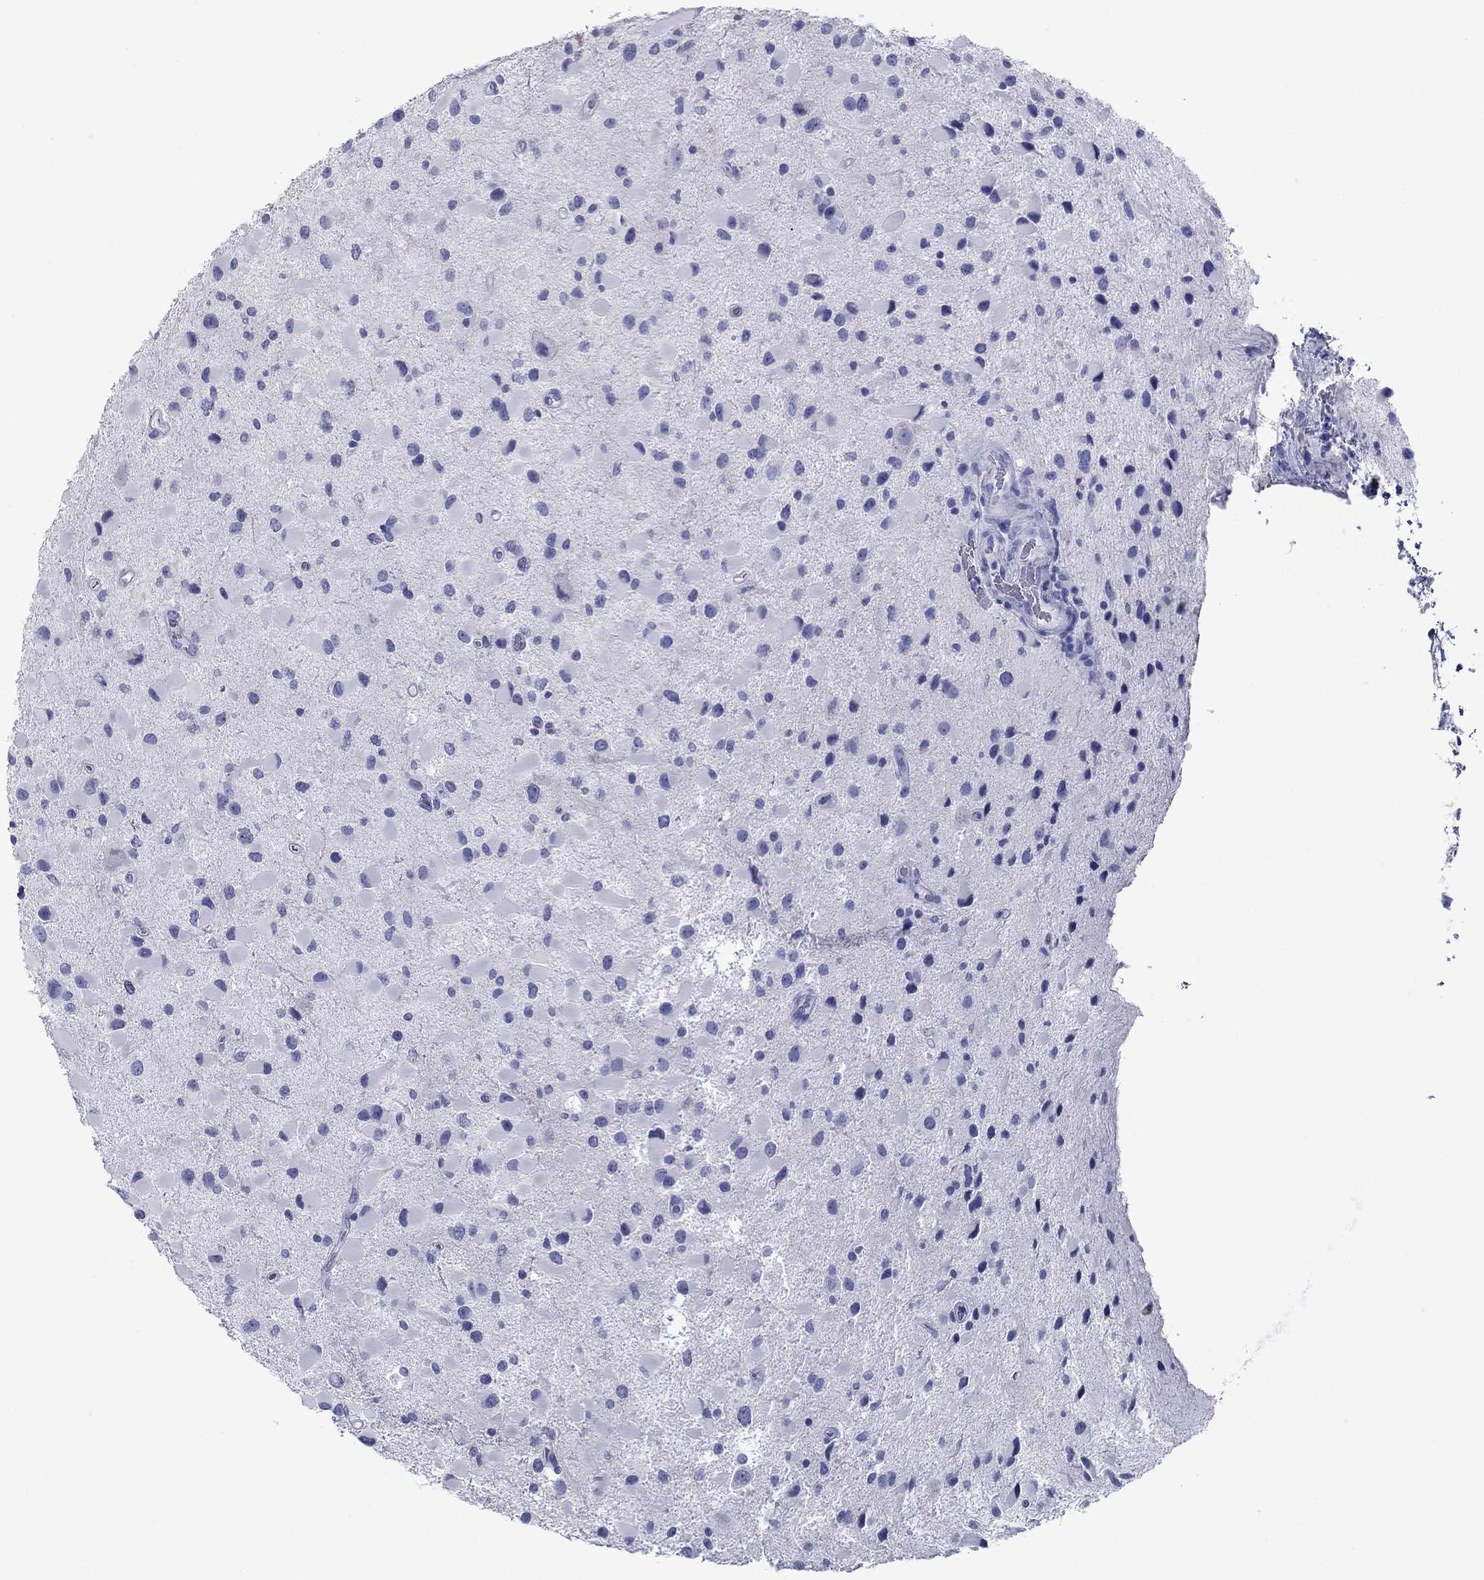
{"staining": {"intensity": "negative", "quantity": "none", "location": "none"}, "tissue": "glioma", "cell_type": "Tumor cells", "image_type": "cancer", "snomed": [{"axis": "morphology", "description": "Glioma, malignant, Low grade"}, {"axis": "topography", "description": "Brain"}], "caption": "A high-resolution histopathology image shows IHC staining of malignant glioma (low-grade), which shows no significant expression in tumor cells.", "gene": "ATP4A", "patient": {"sex": "female", "age": 32}}